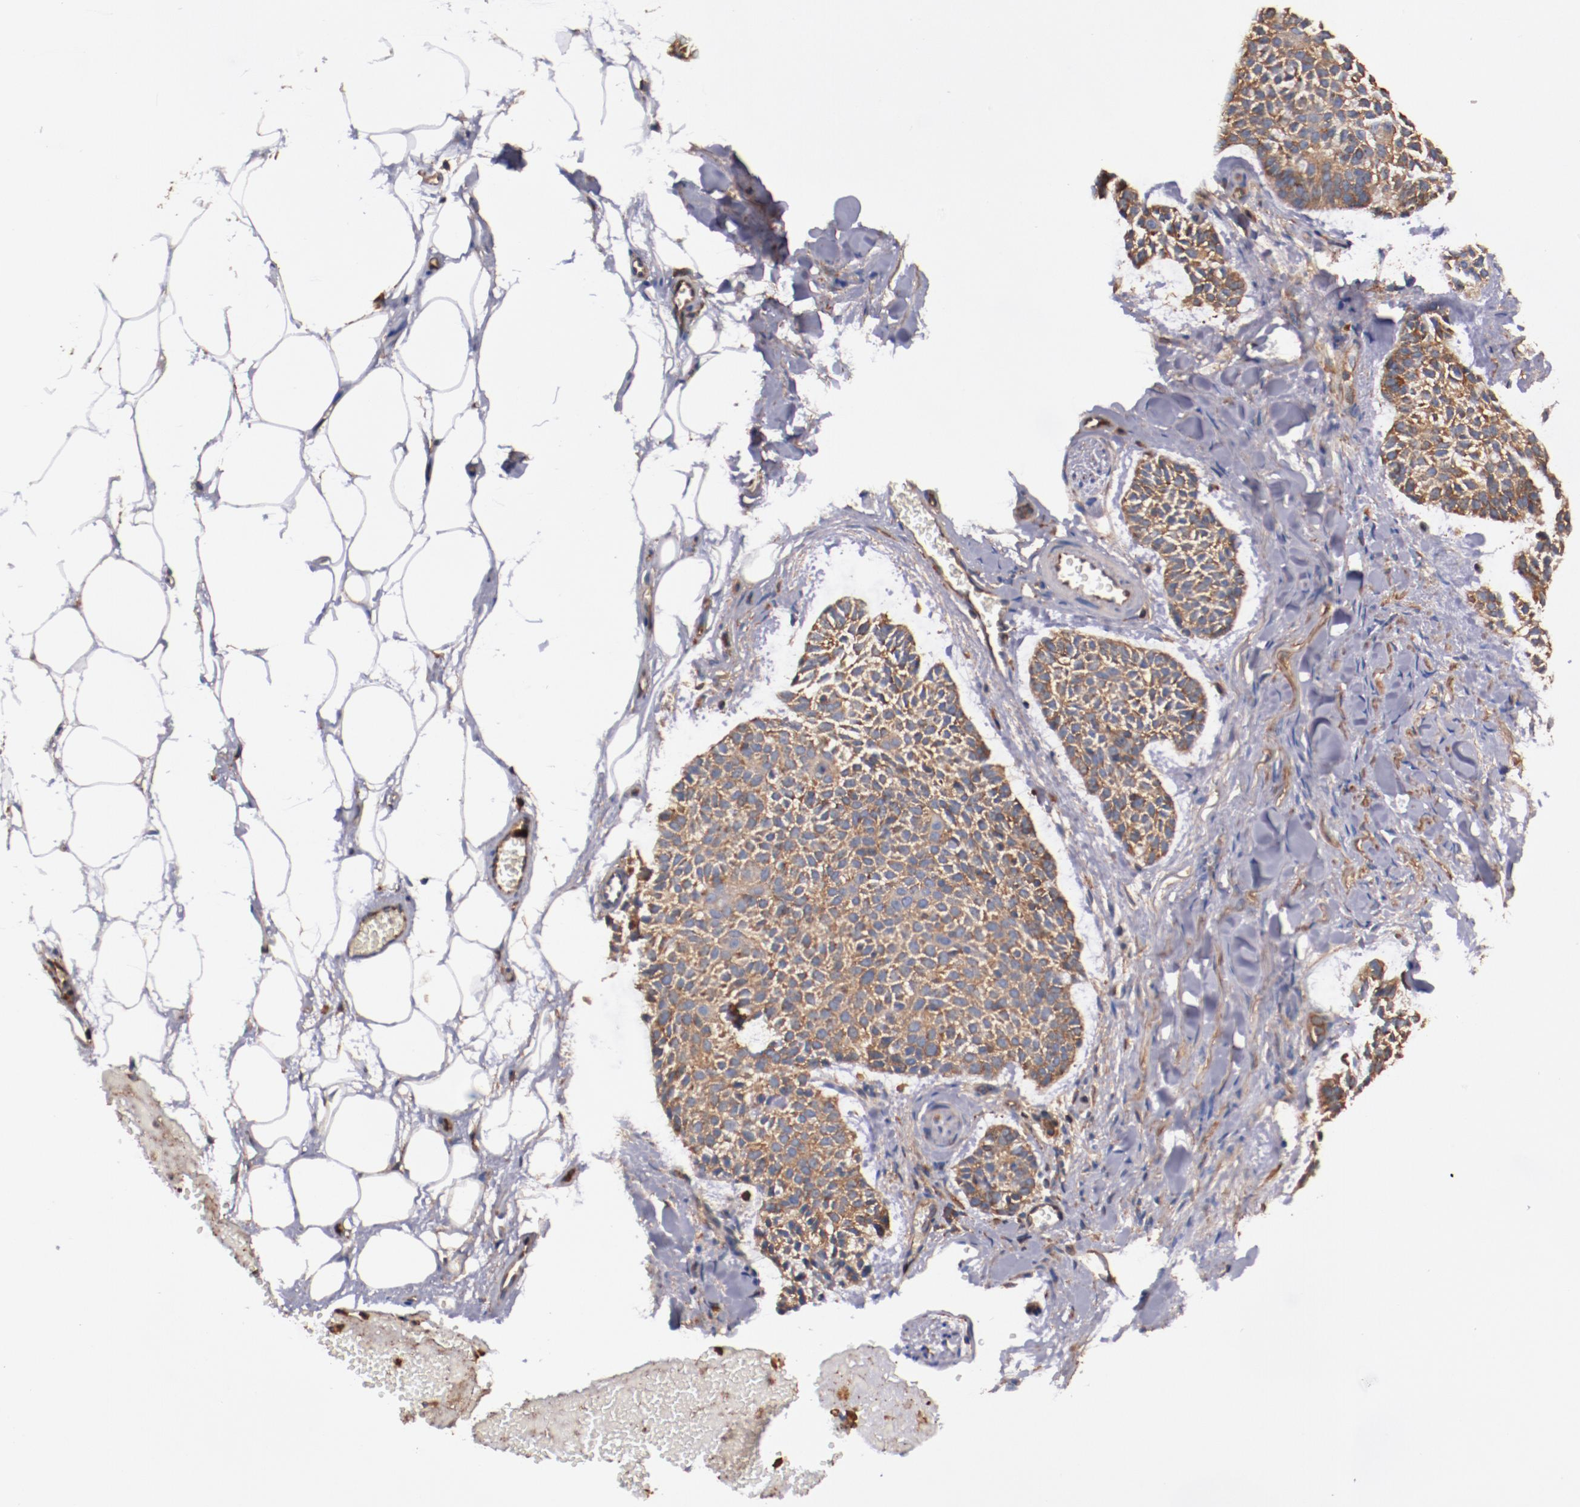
{"staining": {"intensity": "moderate", "quantity": ">75%", "location": "cytoplasmic/membranous"}, "tissue": "skin cancer", "cell_type": "Tumor cells", "image_type": "cancer", "snomed": [{"axis": "morphology", "description": "Normal tissue, NOS"}, {"axis": "morphology", "description": "Basal cell carcinoma"}, {"axis": "topography", "description": "Skin"}], "caption": "Human basal cell carcinoma (skin) stained with a protein marker exhibits moderate staining in tumor cells.", "gene": "TMOD3", "patient": {"sex": "female", "age": 70}}